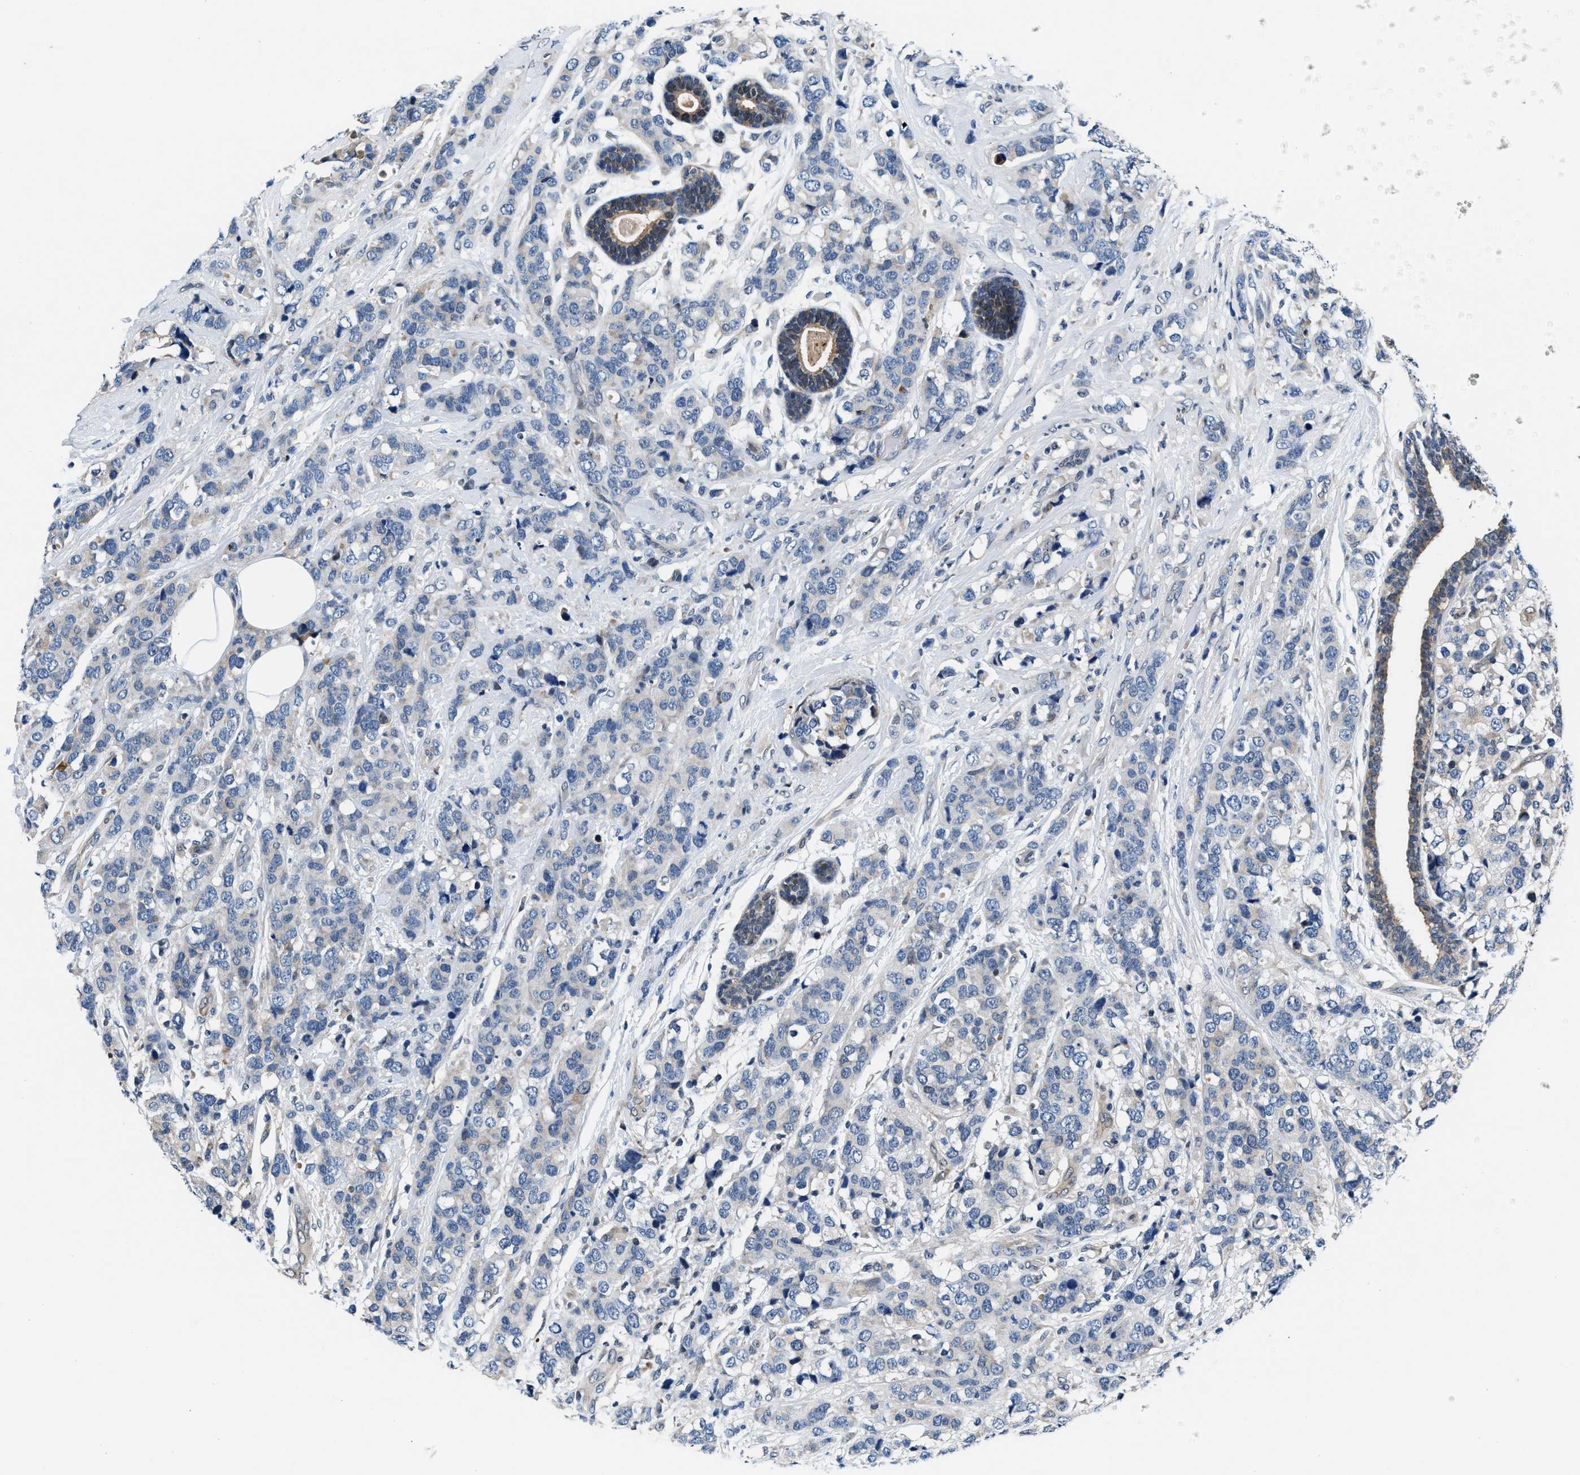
{"staining": {"intensity": "negative", "quantity": "none", "location": "none"}, "tissue": "breast cancer", "cell_type": "Tumor cells", "image_type": "cancer", "snomed": [{"axis": "morphology", "description": "Lobular carcinoma"}, {"axis": "topography", "description": "Breast"}], "caption": "High magnification brightfield microscopy of breast cancer stained with DAB (3,3'-diaminobenzidine) (brown) and counterstained with hematoxylin (blue): tumor cells show no significant expression.", "gene": "PRPSAP2", "patient": {"sex": "female", "age": 59}}